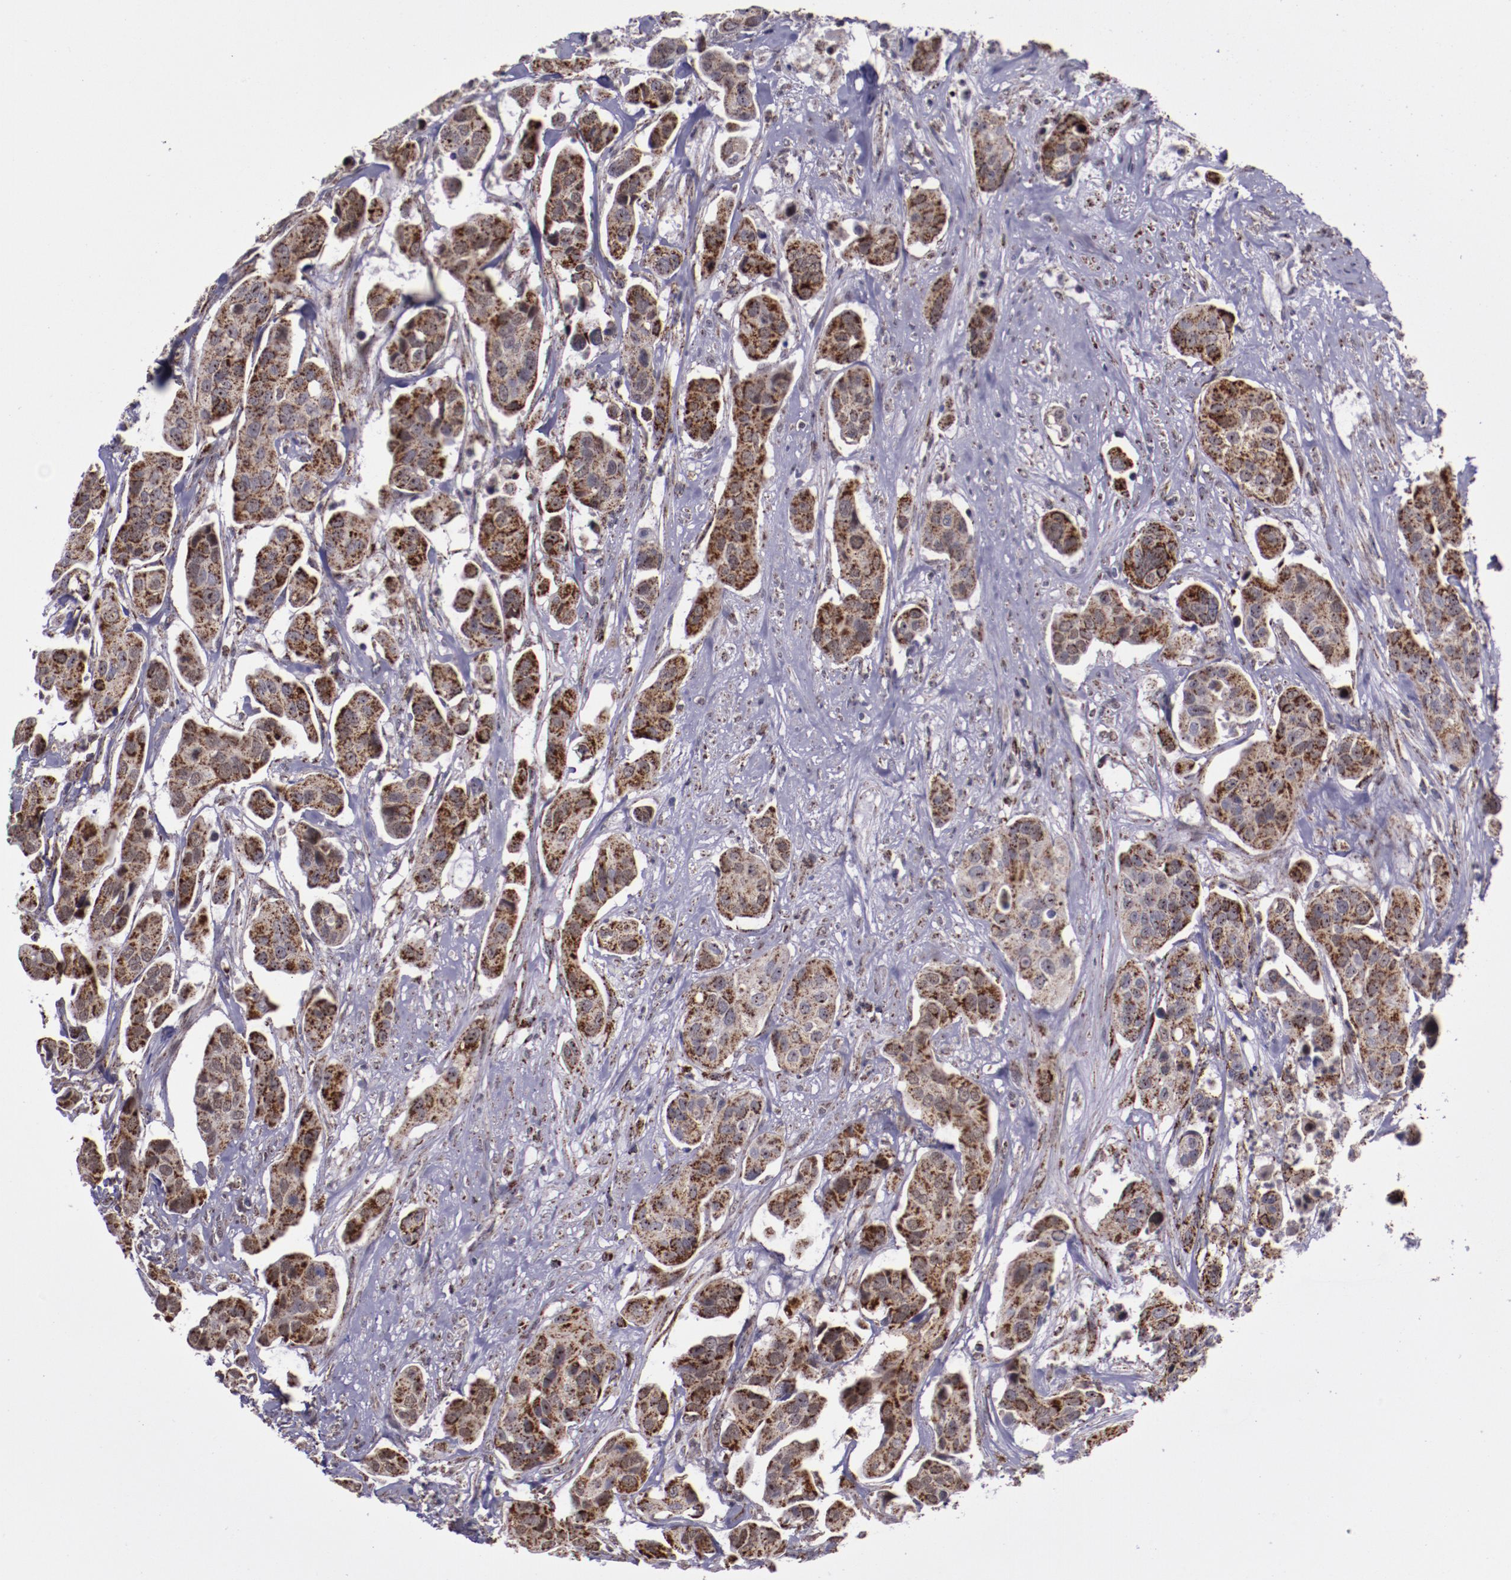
{"staining": {"intensity": "moderate", "quantity": ">75%", "location": "cytoplasmic/membranous"}, "tissue": "urothelial cancer", "cell_type": "Tumor cells", "image_type": "cancer", "snomed": [{"axis": "morphology", "description": "Adenocarcinoma, NOS"}, {"axis": "topography", "description": "Urinary bladder"}], "caption": "DAB immunohistochemical staining of human urothelial cancer demonstrates moderate cytoplasmic/membranous protein positivity in about >75% of tumor cells.", "gene": "LONP1", "patient": {"sex": "male", "age": 61}}